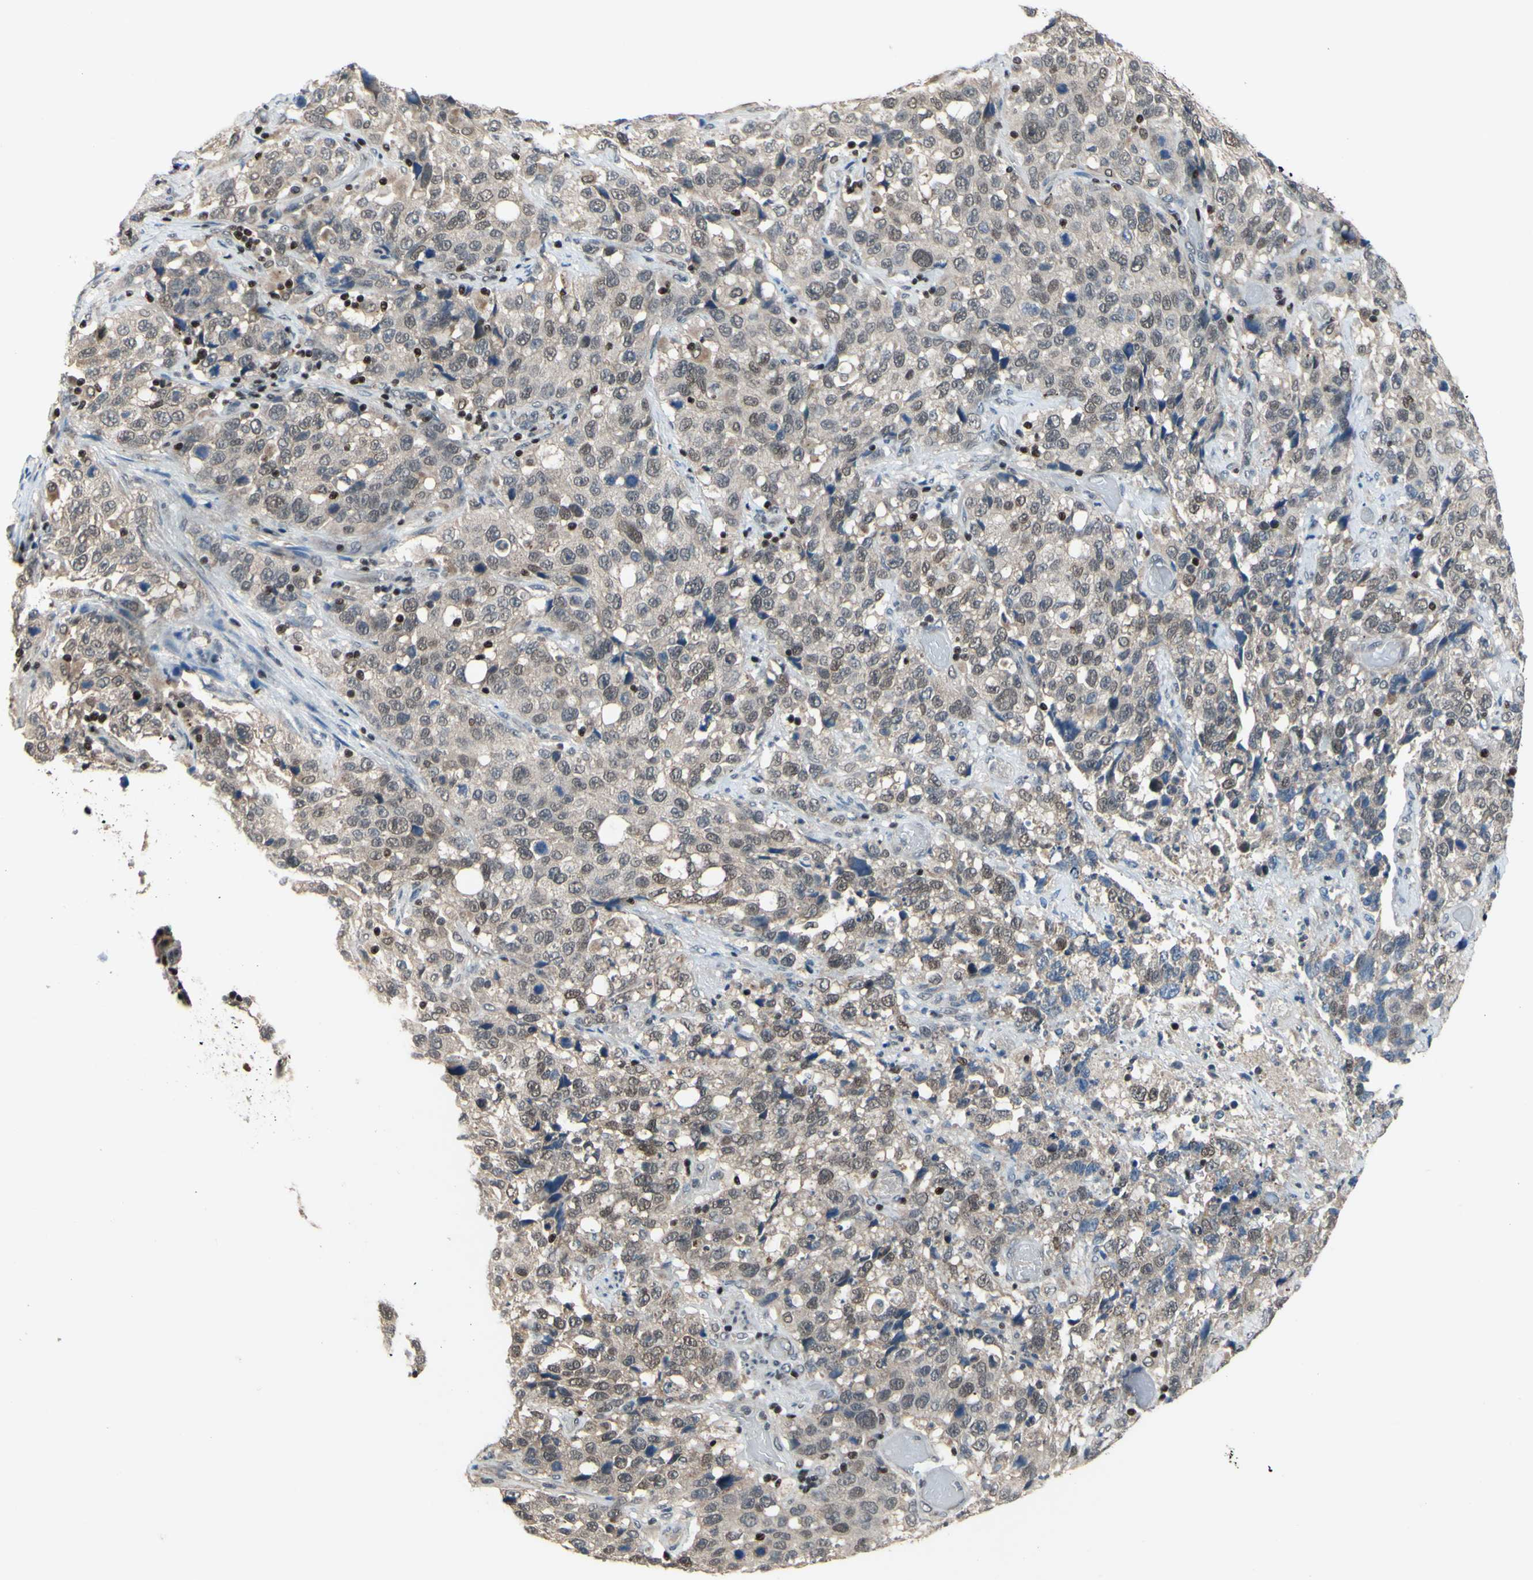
{"staining": {"intensity": "negative", "quantity": "none", "location": "none"}, "tissue": "stomach cancer", "cell_type": "Tumor cells", "image_type": "cancer", "snomed": [{"axis": "morphology", "description": "Normal tissue, NOS"}, {"axis": "morphology", "description": "Adenocarcinoma, NOS"}, {"axis": "topography", "description": "Stomach"}], "caption": "High power microscopy histopathology image of an IHC photomicrograph of stomach cancer (adenocarcinoma), revealing no significant expression in tumor cells.", "gene": "SP4", "patient": {"sex": "male", "age": 48}}